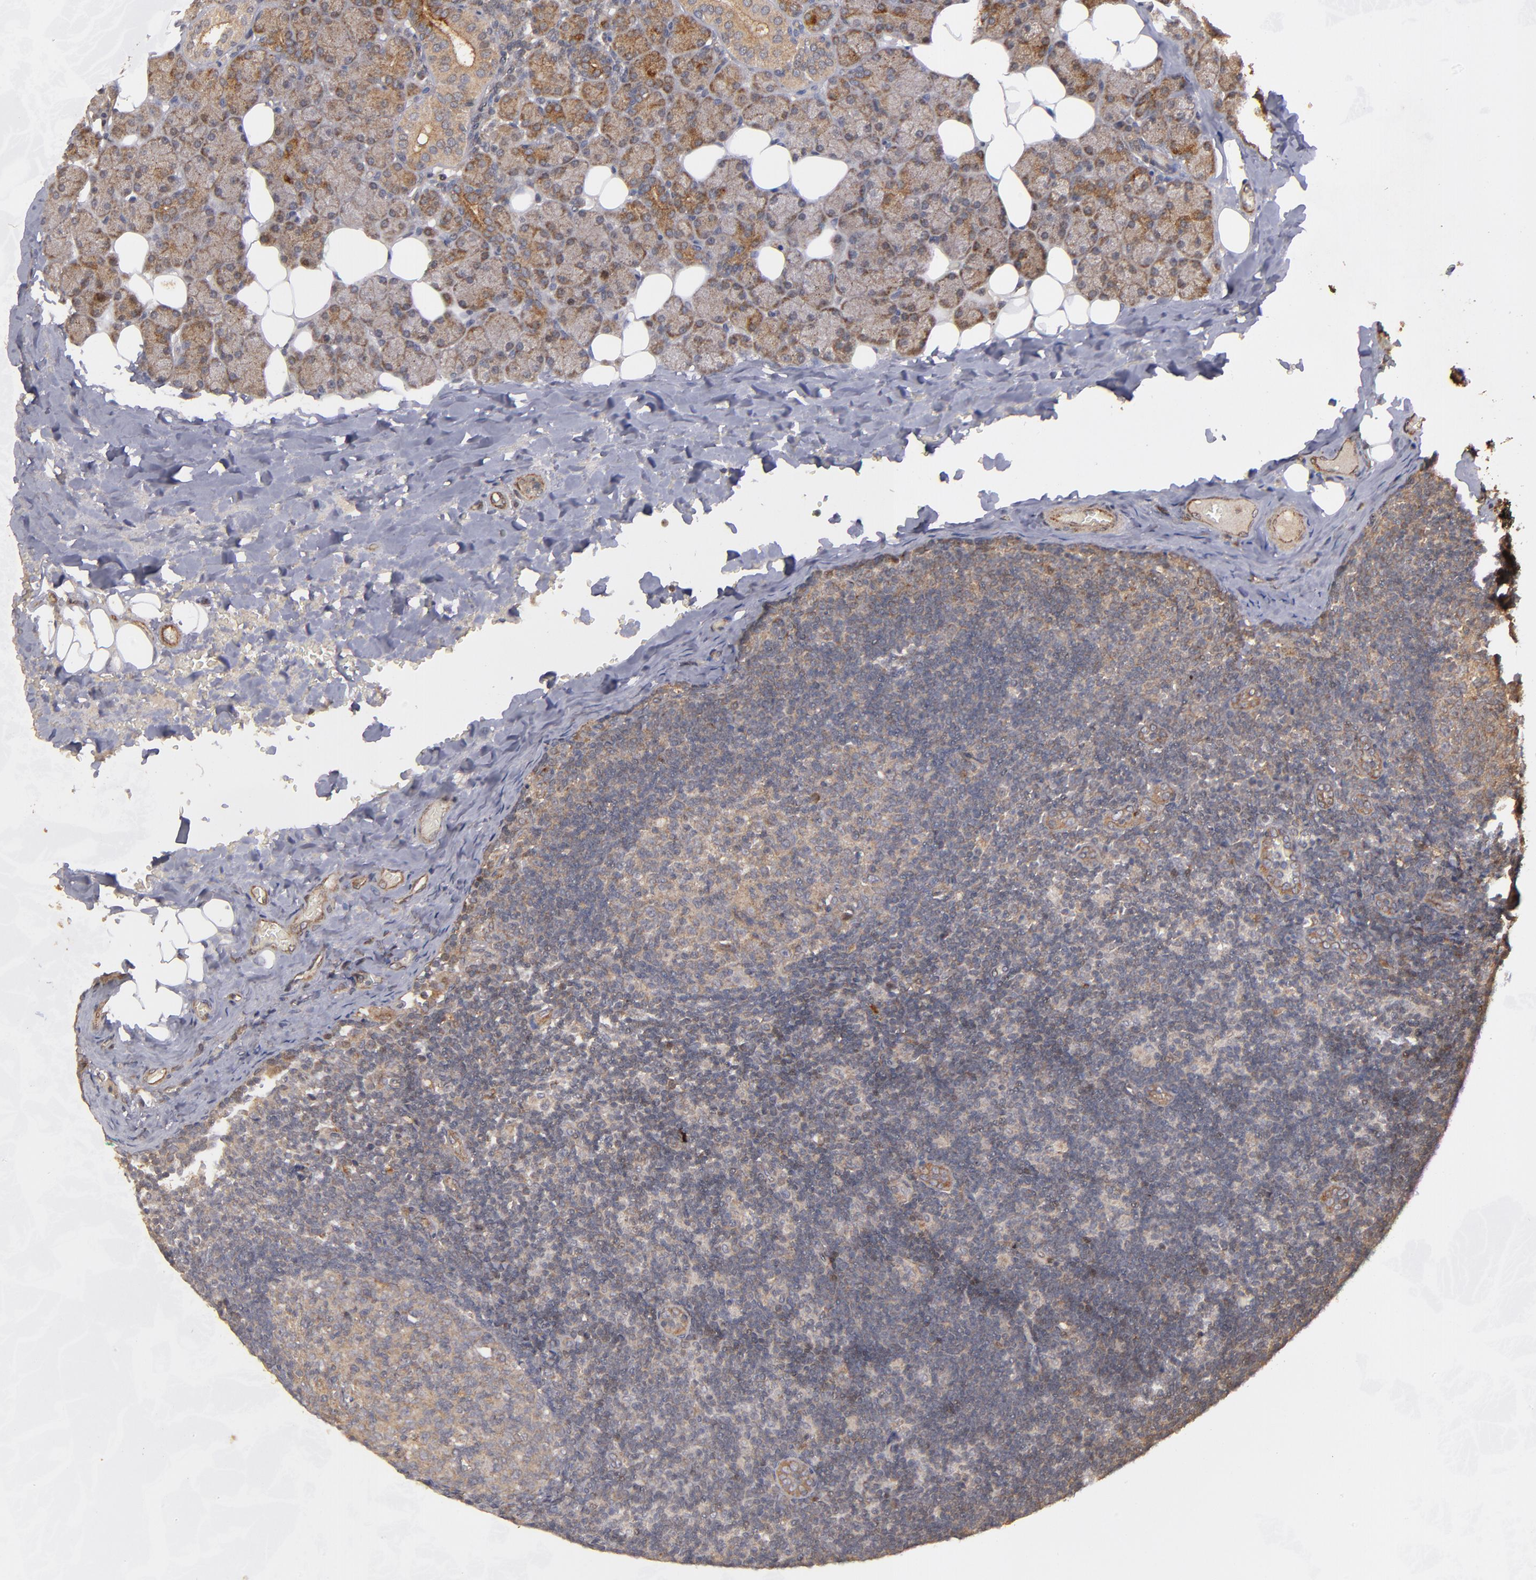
{"staining": {"intensity": "weak", "quantity": ">75%", "location": "cytoplasmic/membranous"}, "tissue": "lymph node", "cell_type": "Germinal center cells", "image_type": "normal", "snomed": [{"axis": "morphology", "description": "Normal tissue, NOS"}, {"axis": "topography", "description": "Lymph node"}, {"axis": "topography", "description": "Salivary gland"}], "caption": "Unremarkable lymph node shows weak cytoplasmic/membranous positivity in about >75% of germinal center cells, visualized by immunohistochemistry.", "gene": "BDKRB1", "patient": {"sex": "male", "age": 8}}